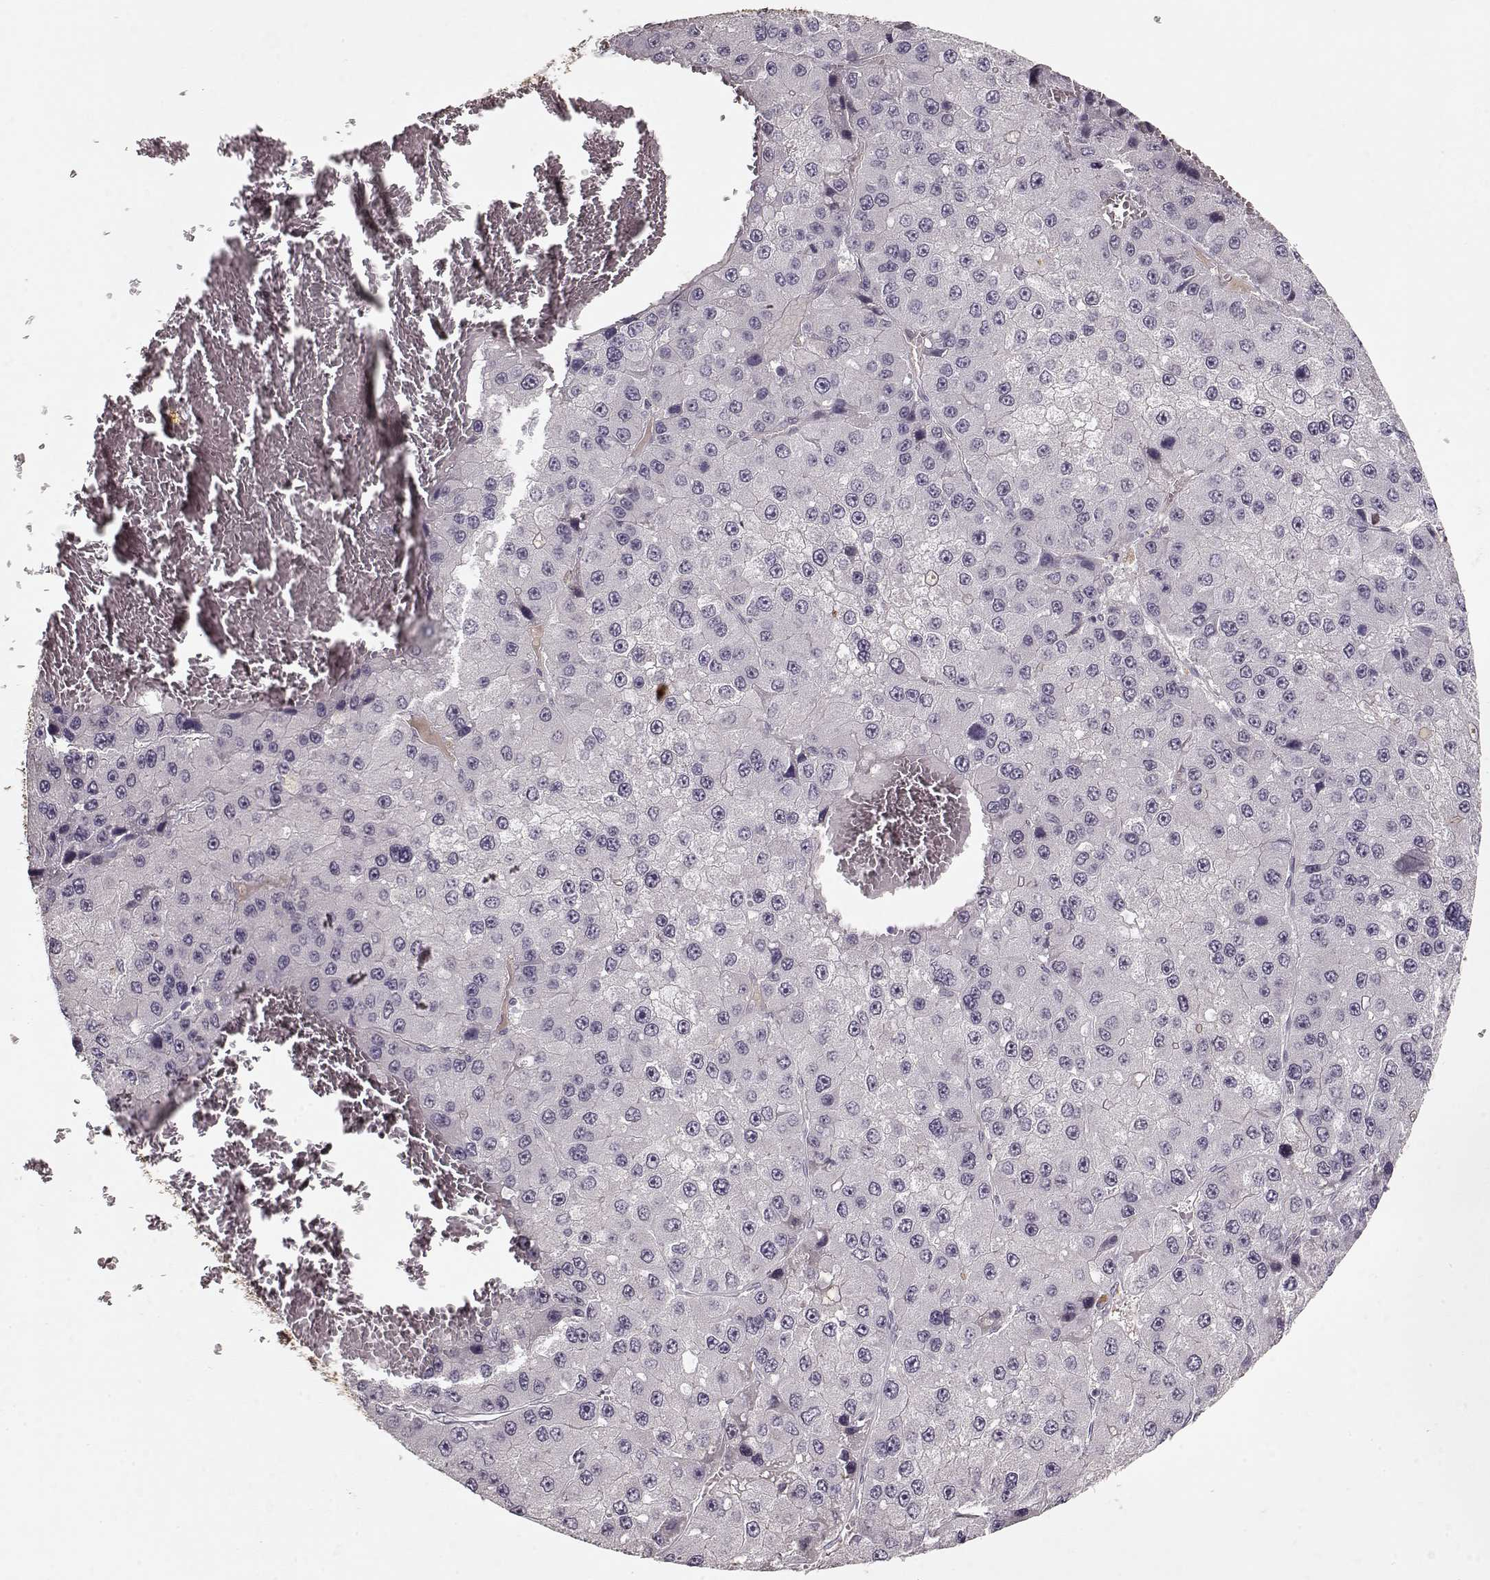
{"staining": {"intensity": "negative", "quantity": "none", "location": "none"}, "tissue": "liver cancer", "cell_type": "Tumor cells", "image_type": "cancer", "snomed": [{"axis": "morphology", "description": "Carcinoma, Hepatocellular, NOS"}, {"axis": "topography", "description": "Liver"}], "caption": "DAB immunohistochemical staining of human liver cancer reveals no significant staining in tumor cells.", "gene": "LUM", "patient": {"sex": "female", "age": 73}}